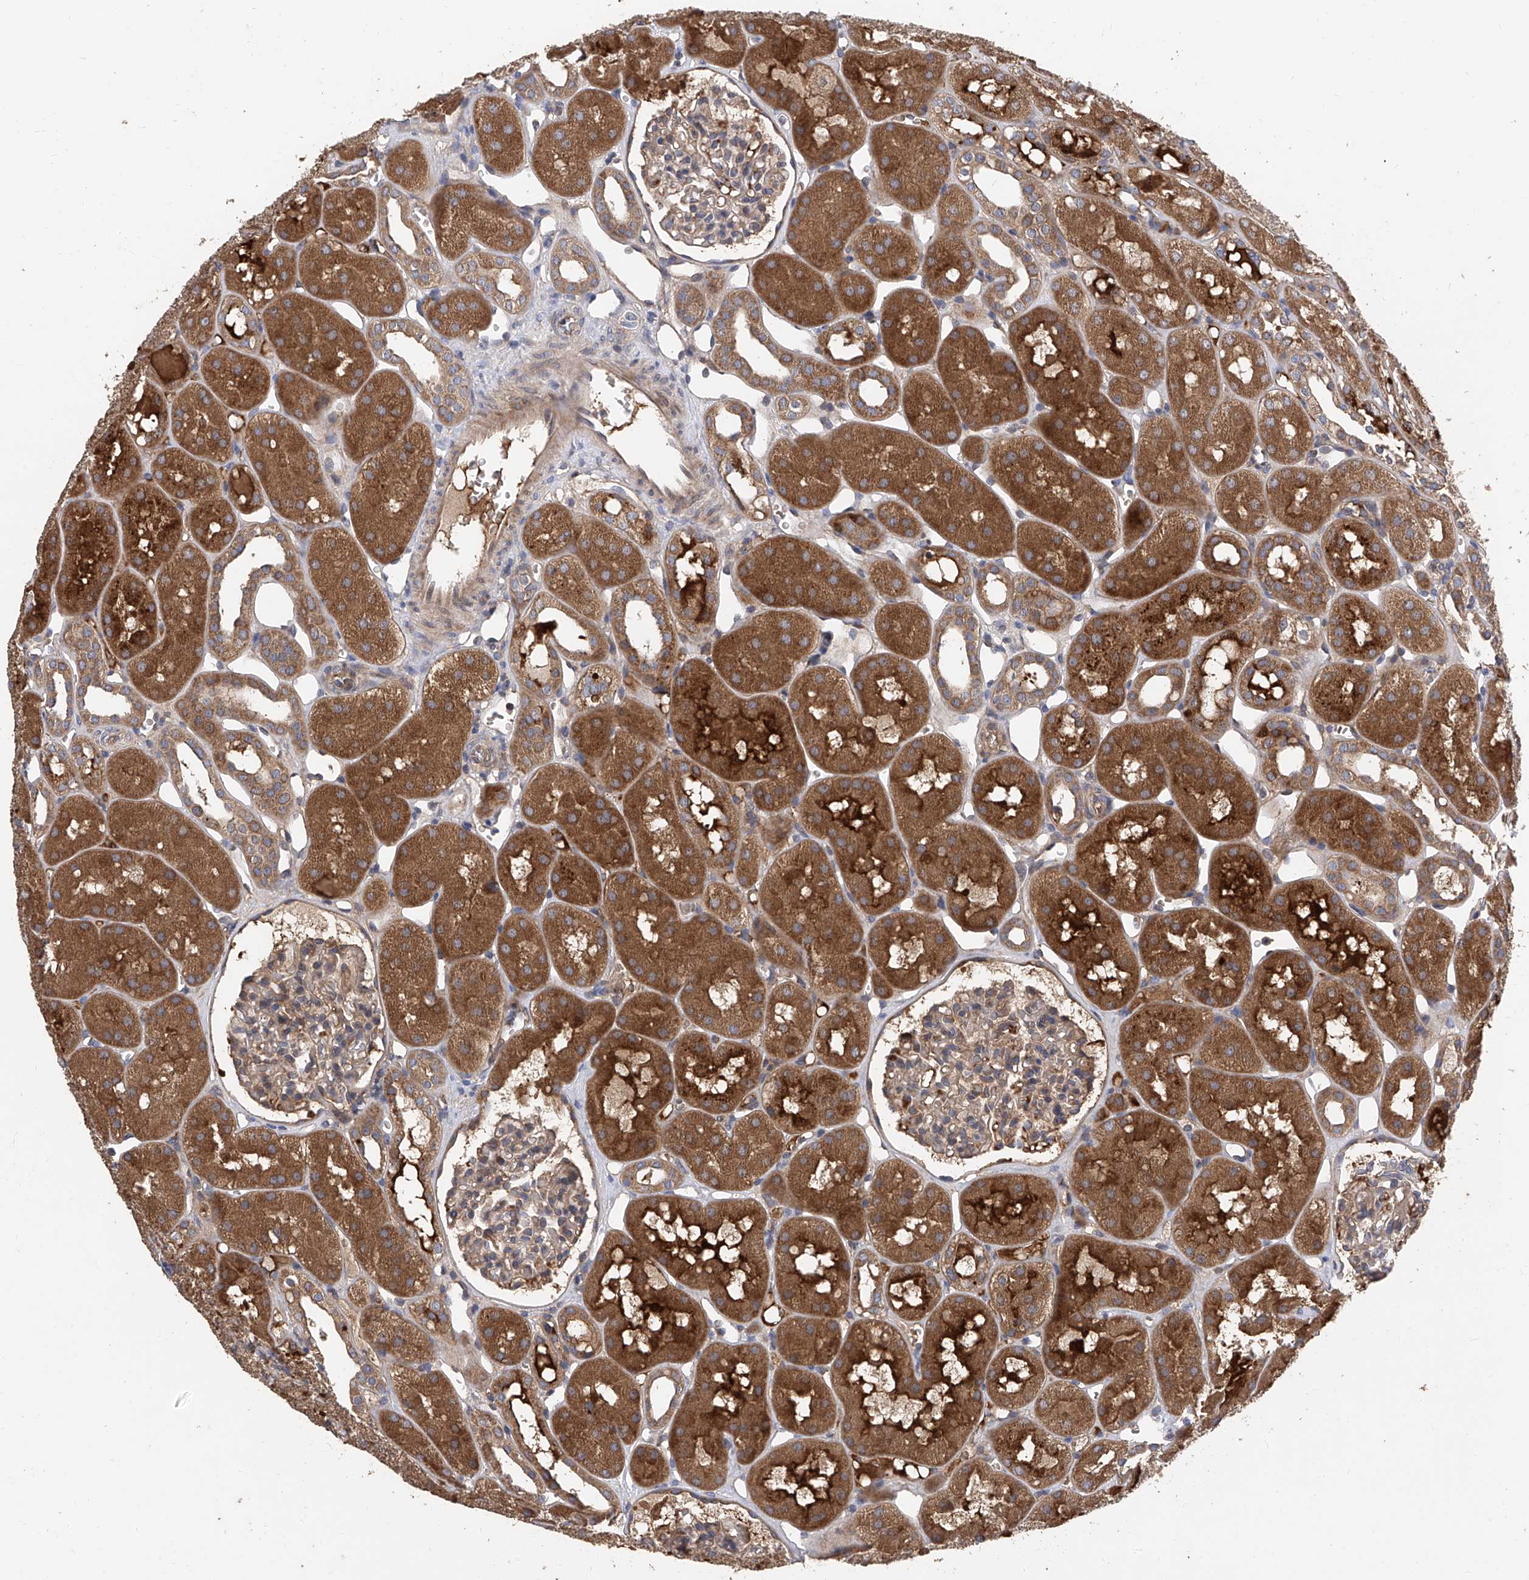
{"staining": {"intensity": "weak", "quantity": ">75%", "location": "cytoplasmic/membranous"}, "tissue": "kidney", "cell_type": "Cells in glomeruli", "image_type": "normal", "snomed": [{"axis": "morphology", "description": "Normal tissue, NOS"}, {"axis": "topography", "description": "Kidney"}], "caption": "Immunohistochemical staining of benign kidney demonstrates weak cytoplasmic/membranous protein positivity in about >75% of cells in glomeruli. (DAB (3,3'-diaminobenzidine) IHC, brown staining for protein, blue staining for nuclei).", "gene": "PTK2", "patient": {"sex": "male", "age": 16}}